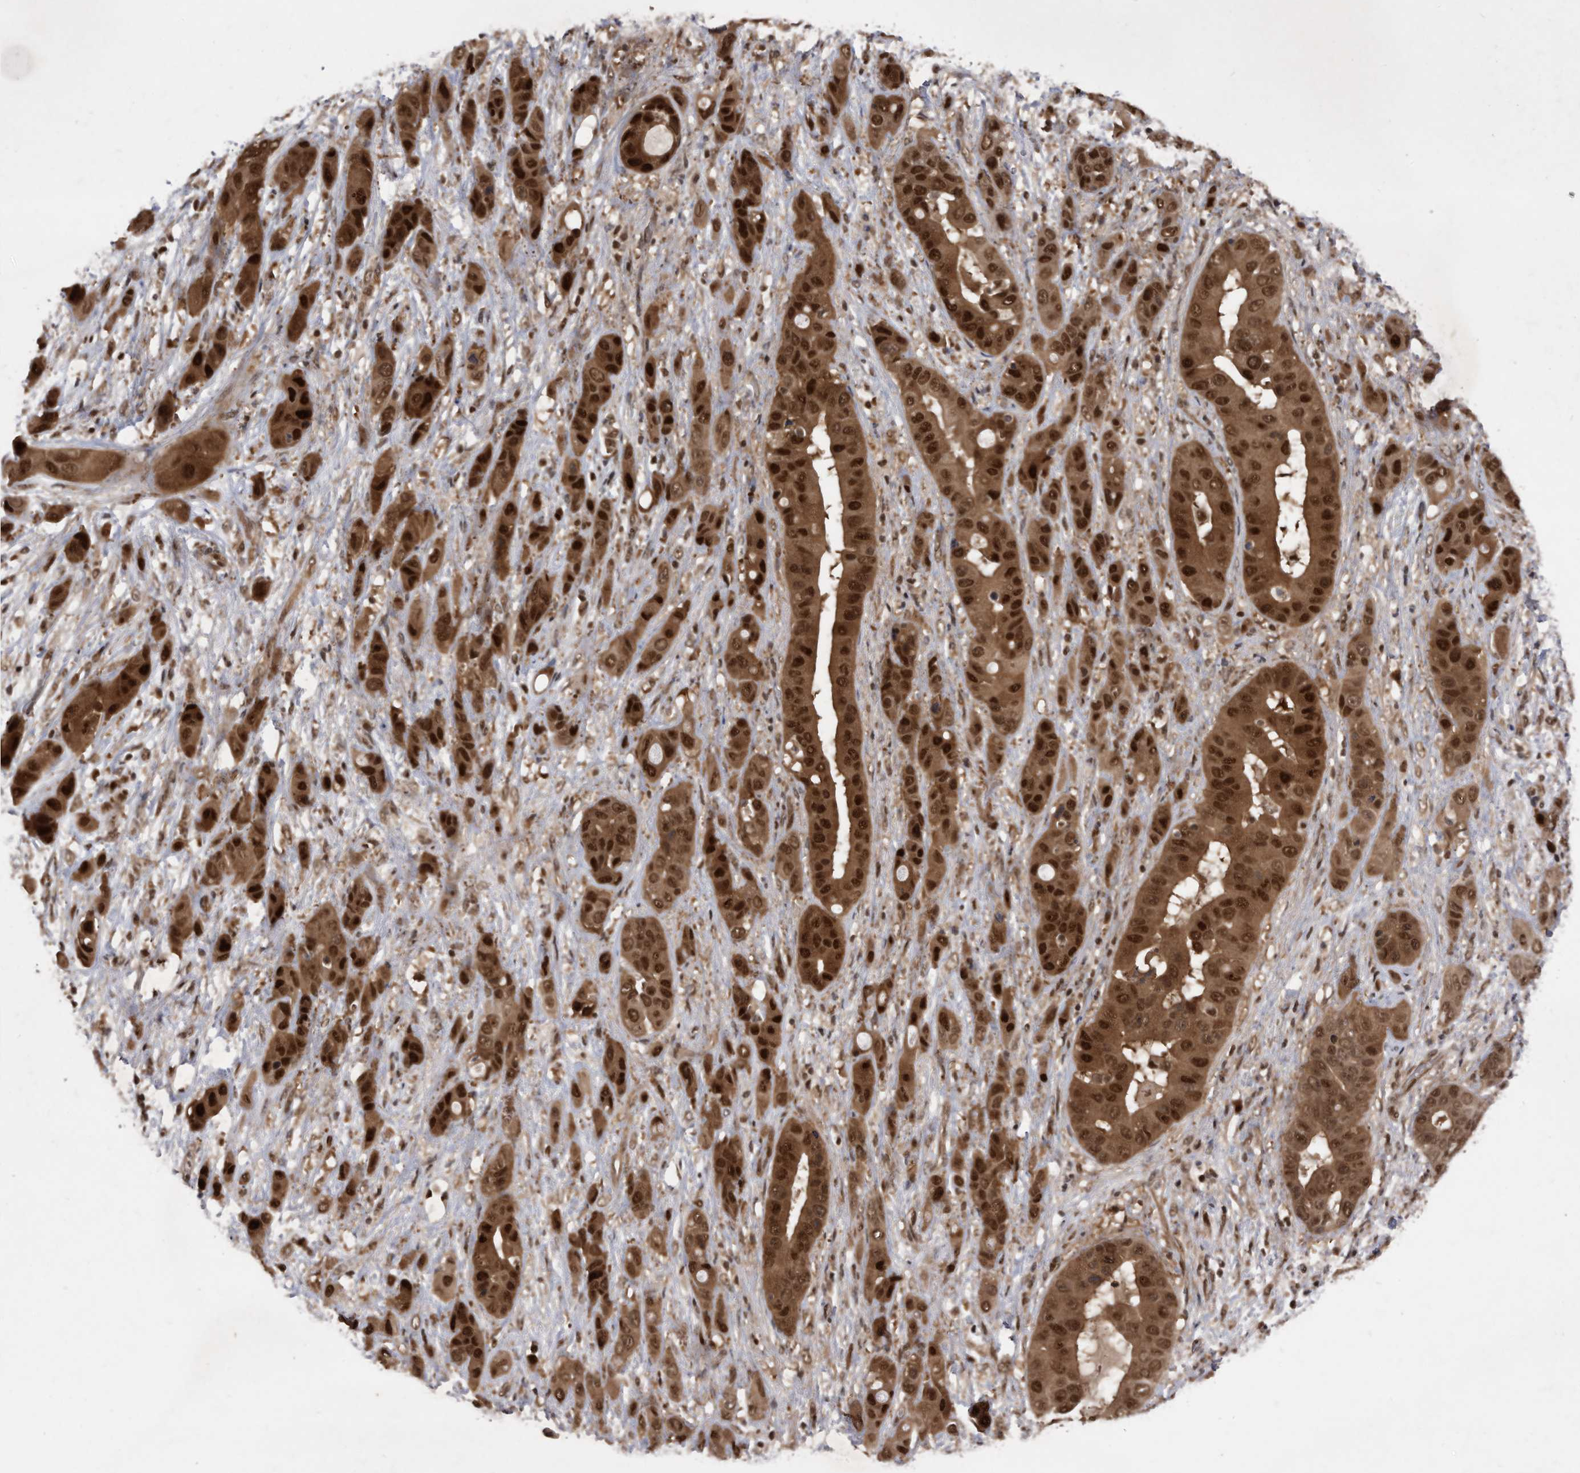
{"staining": {"intensity": "strong", "quantity": ">75%", "location": "cytoplasmic/membranous,nuclear"}, "tissue": "liver cancer", "cell_type": "Tumor cells", "image_type": "cancer", "snomed": [{"axis": "morphology", "description": "Cholangiocarcinoma"}, {"axis": "topography", "description": "Liver"}], "caption": "The photomicrograph displays a brown stain indicating the presence of a protein in the cytoplasmic/membranous and nuclear of tumor cells in liver cancer (cholangiocarcinoma).", "gene": "RAD23B", "patient": {"sex": "female", "age": 52}}